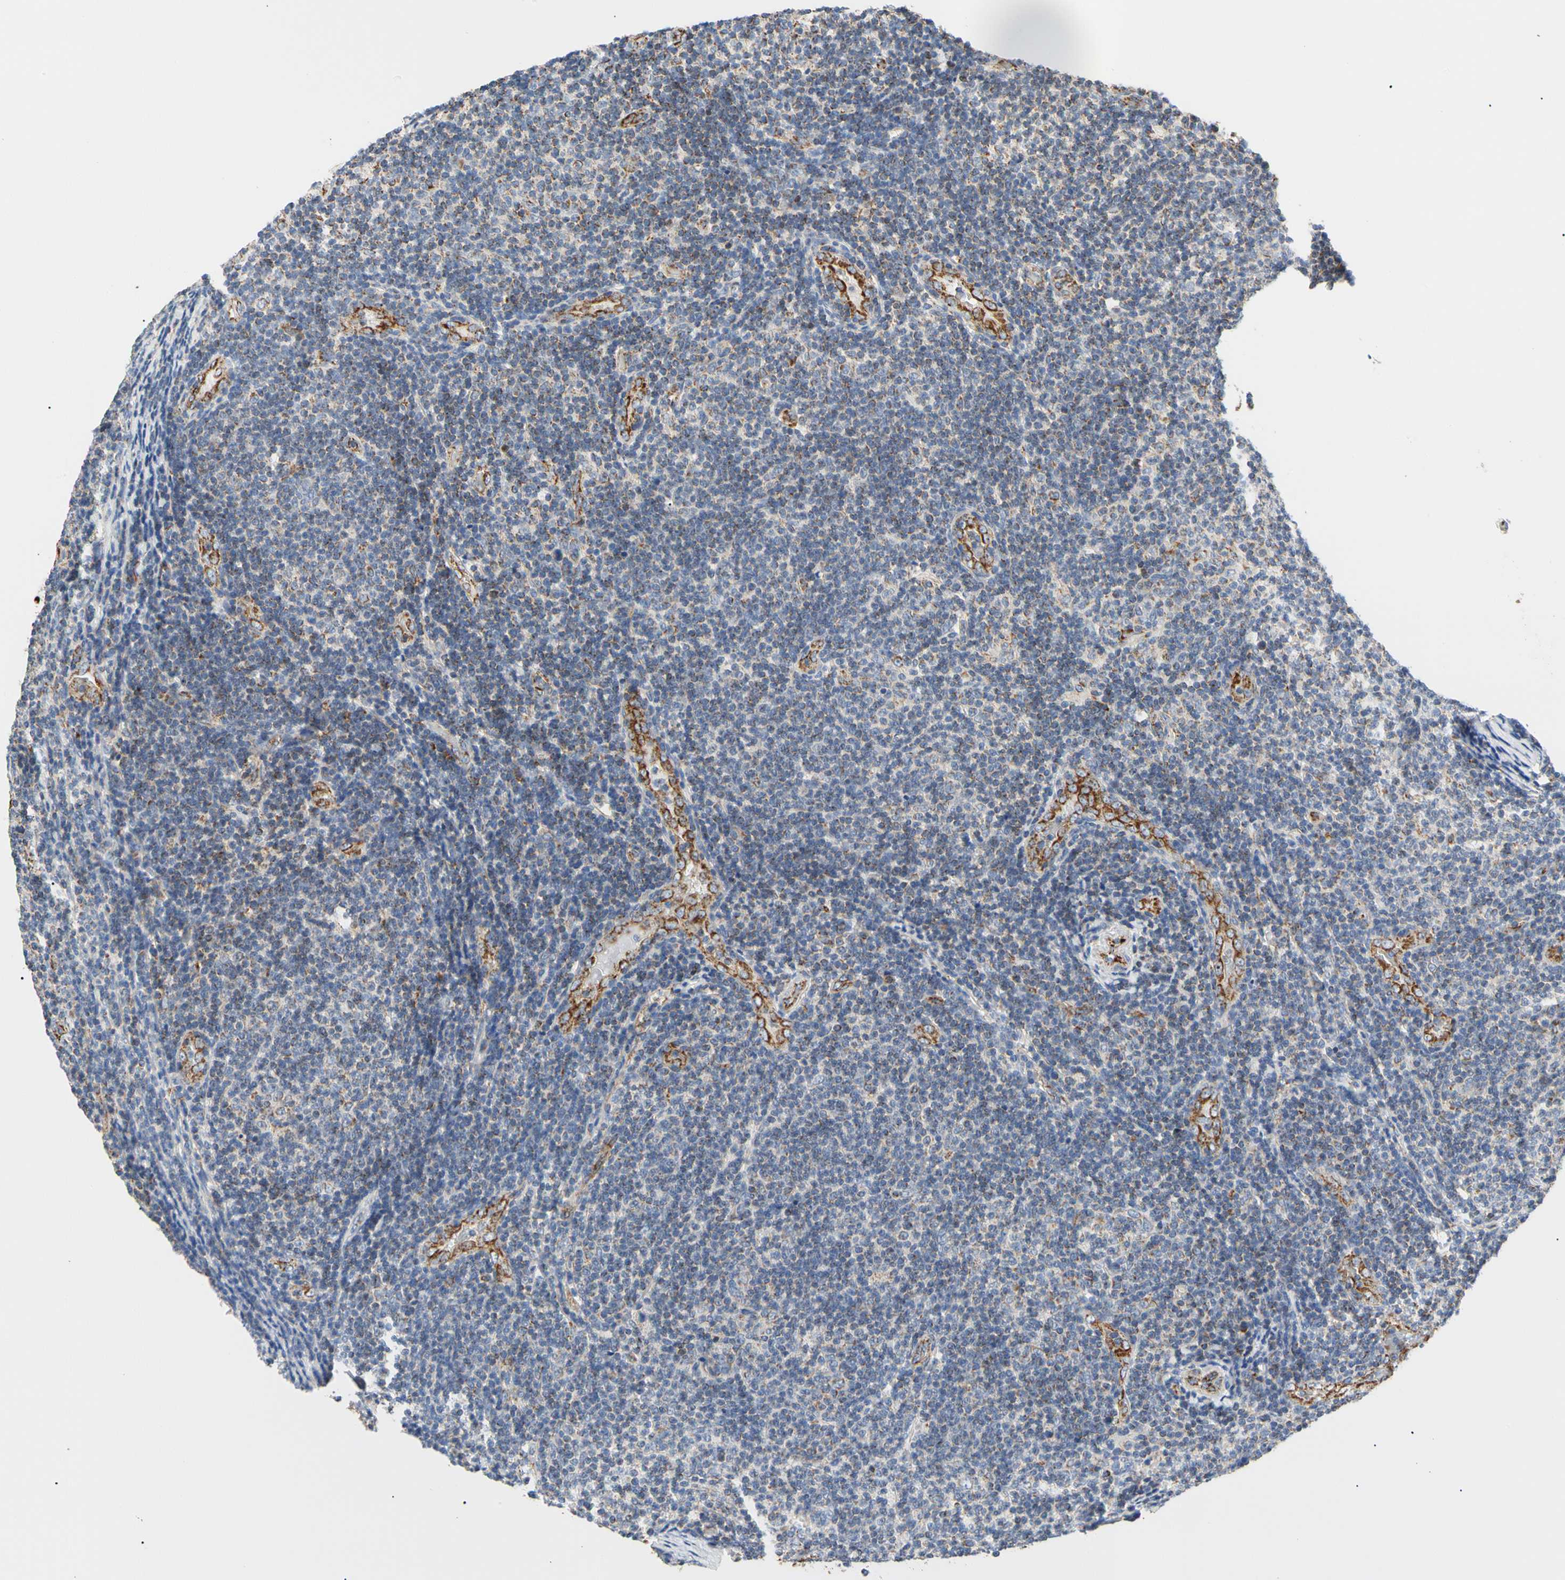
{"staining": {"intensity": "weak", "quantity": "<25%", "location": "cytoplasmic/membranous"}, "tissue": "lymphoma", "cell_type": "Tumor cells", "image_type": "cancer", "snomed": [{"axis": "morphology", "description": "Malignant lymphoma, non-Hodgkin's type, Low grade"}, {"axis": "topography", "description": "Lymph node"}], "caption": "IHC of human low-grade malignant lymphoma, non-Hodgkin's type displays no staining in tumor cells. (DAB (3,3'-diaminobenzidine) IHC with hematoxylin counter stain).", "gene": "ACAT1", "patient": {"sex": "male", "age": 83}}